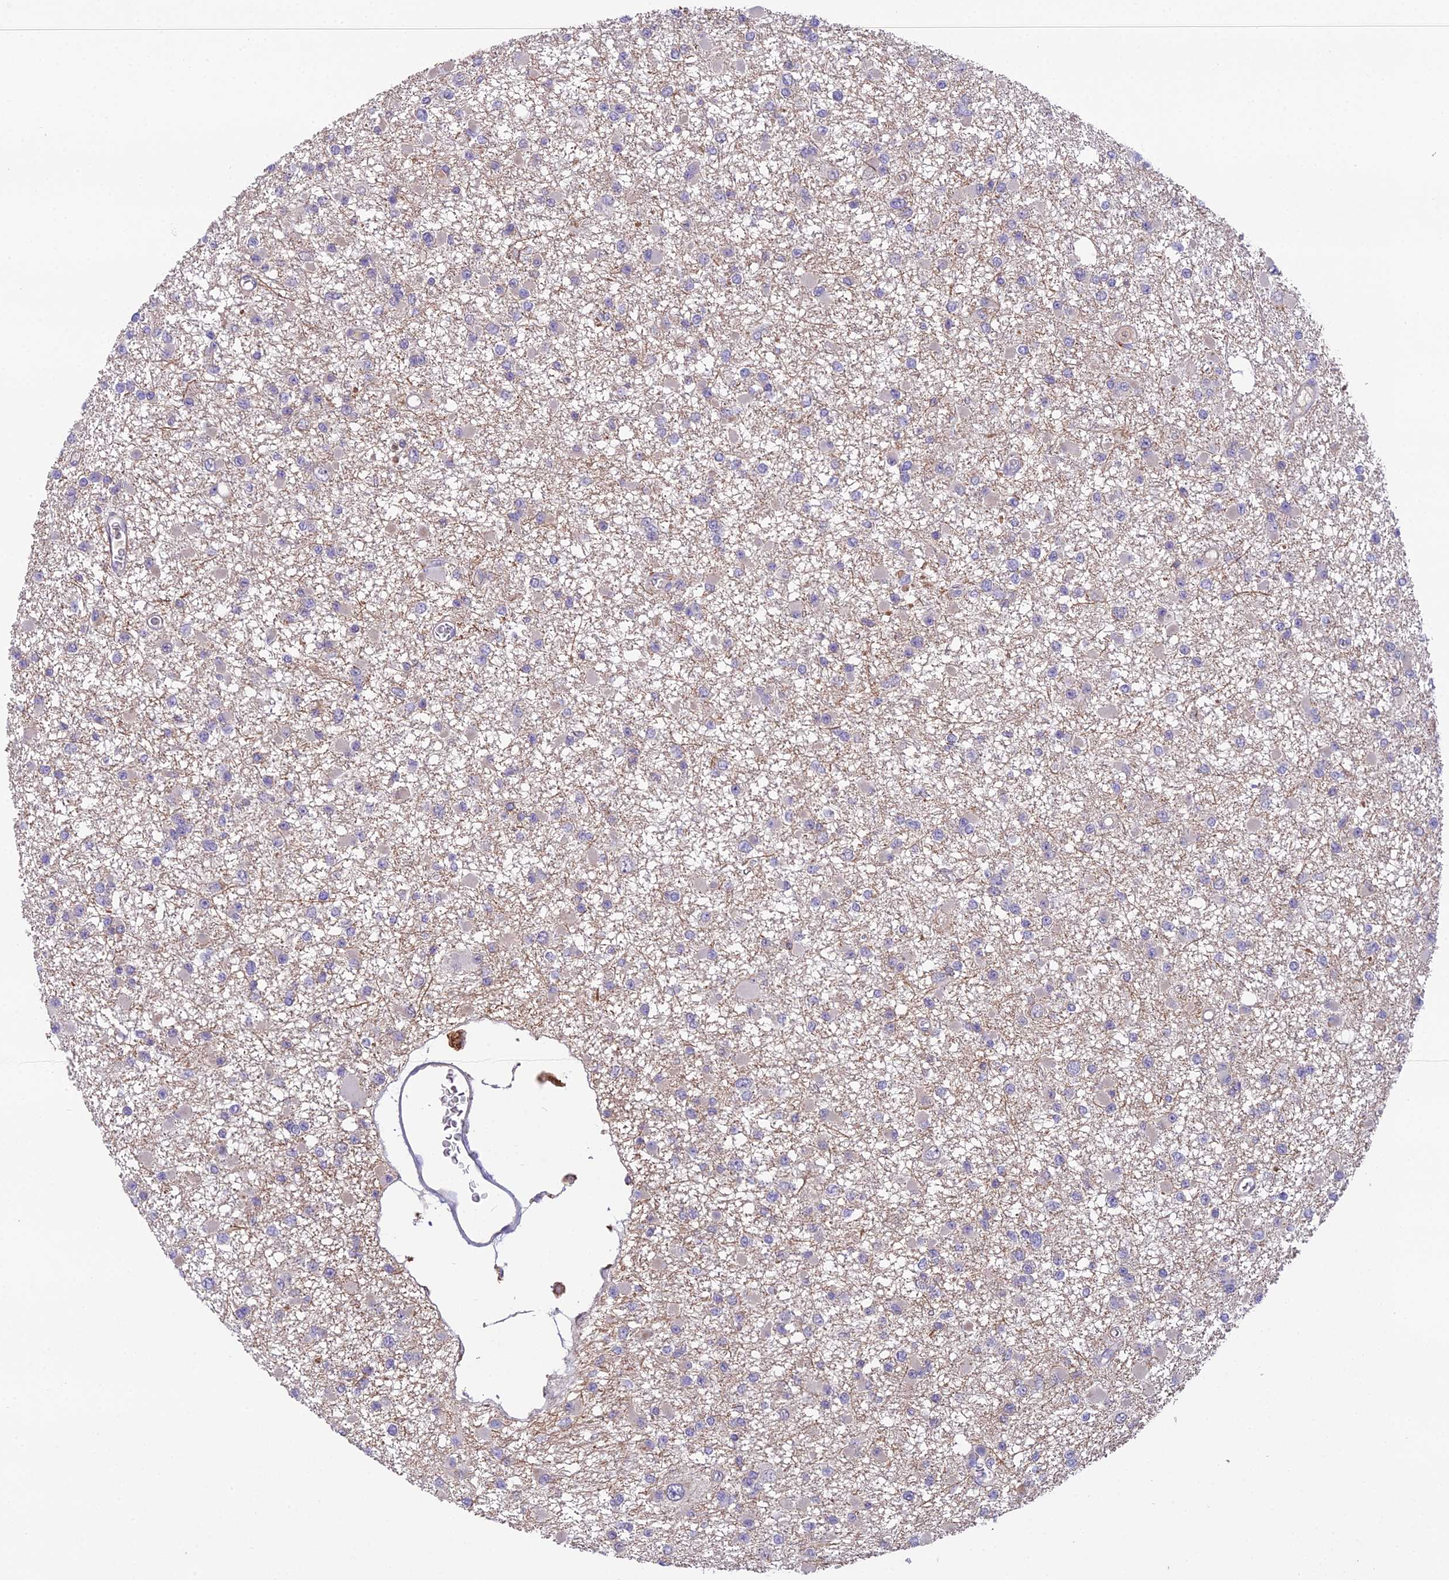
{"staining": {"intensity": "negative", "quantity": "none", "location": "none"}, "tissue": "glioma", "cell_type": "Tumor cells", "image_type": "cancer", "snomed": [{"axis": "morphology", "description": "Glioma, malignant, Low grade"}, {"axis": "topography", "description": "Brain"}], "caption": "There is no significant expression in tumor cells of glioma. (Stains: DAB (3,3'-diaminobenzidine) IHC with hematoxylin counter stain, Microscopy: brightfield microscopy at high magnification).", "gene": "PUS10", "patient": {"sex": "female", "age": 22}}